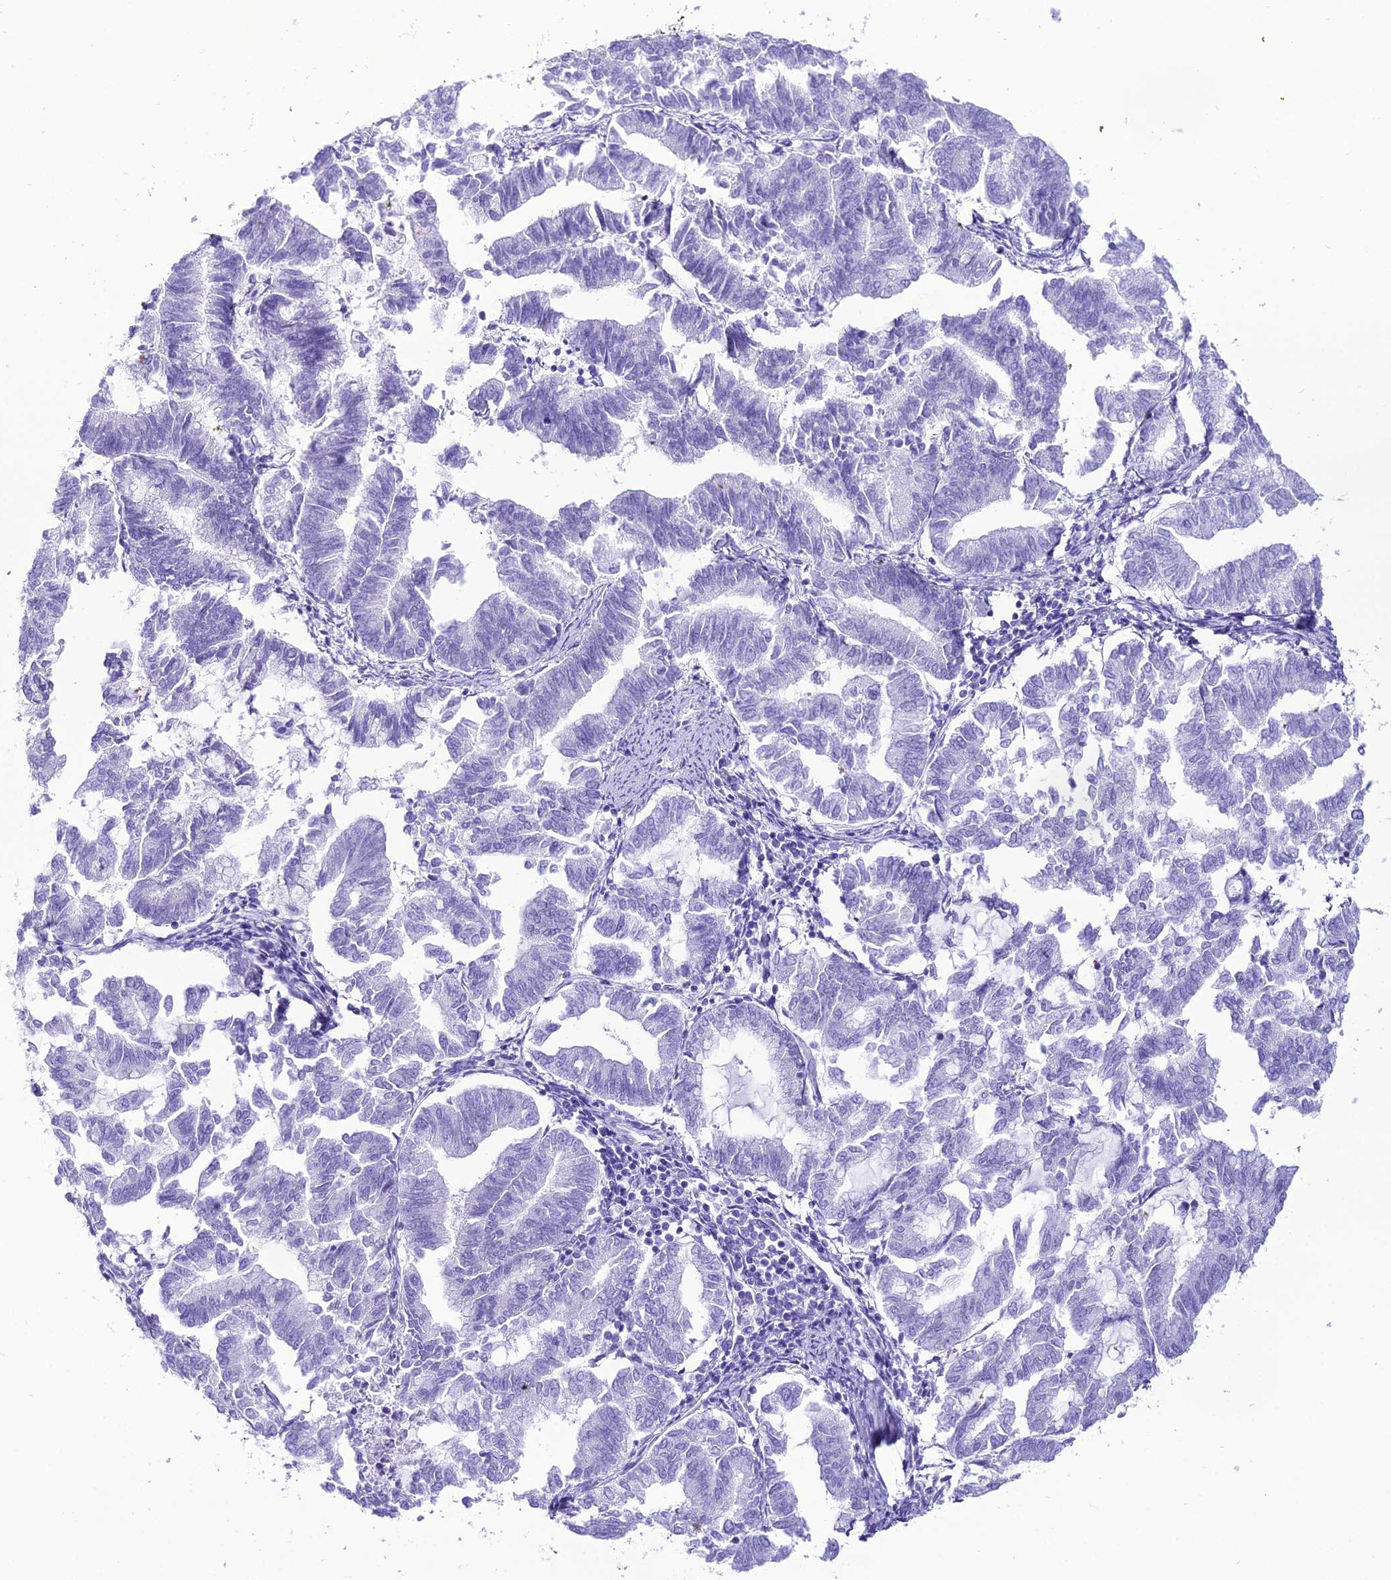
{"staining": {"intensity": "negative", "quantity": "none", "location": "none"}, "tissue": "endometrial cancer", "cell_type": "Tumor cells", "image_type": "cancer", "snomed": [{"axis": "morphology", "description": "Adenocarcinoma, NOS"}, {"axis": "topography", "description": "Endometrium"}], "caption": "Immunohistochemical staining of endometrial cancer (adenocarcinoma) demonstrates no significant expression in tumor cells.", "gene": "PNMA5", "patient": {"sex": "female", "age": 79}}